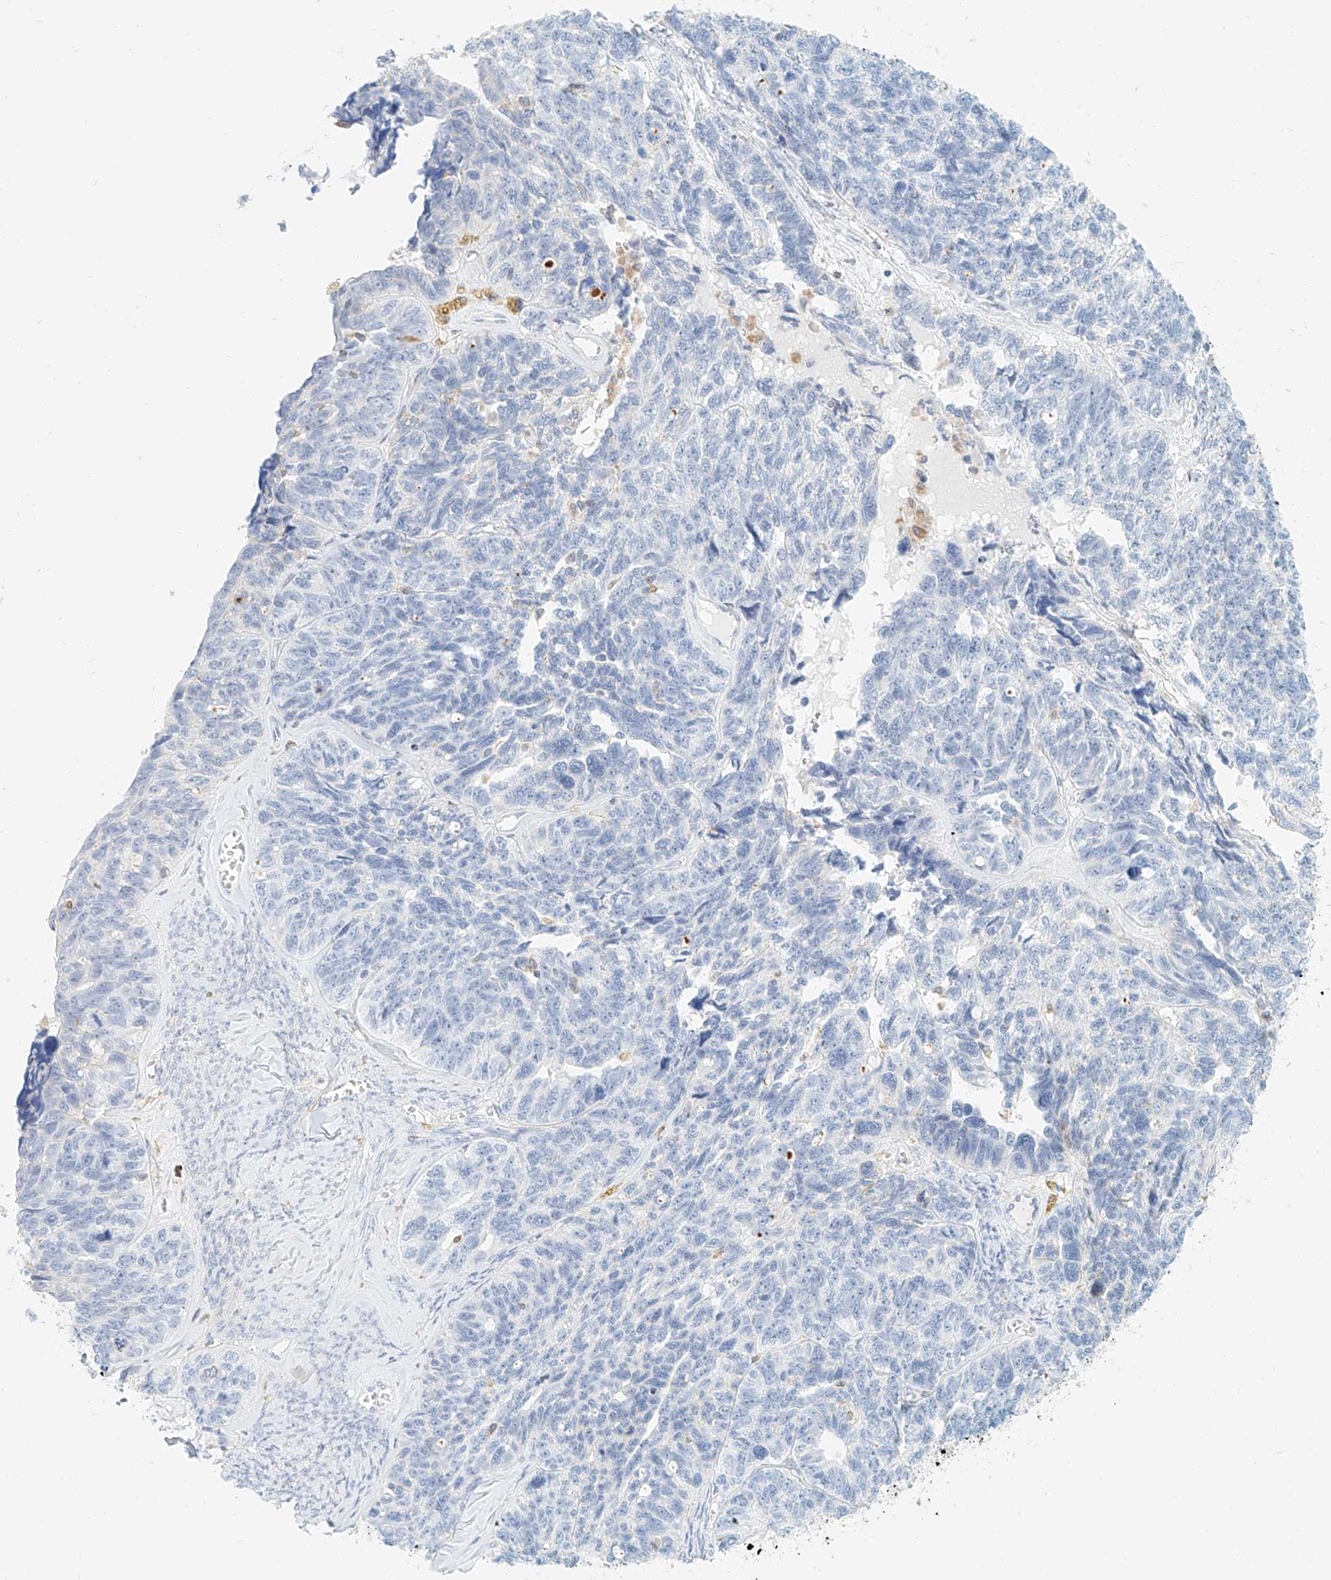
{"staining": {"intensity": "negative", "quantity": "none", "location": "none"}, "tissue": "ovarian cancer", "cell_type": "Tumor cells", "image_type": "cancer", "snomed": [{"axis": "morphology", "description": "Cystadenocarcinoma, serous, NOS"}, {"axis": "topography", "description": "Ovary"}], "caption": "Tumor cells are negative for brown protein staining in serous cystadenocarcinoma (ovarian).", "gene": "DHRS7", "patient": {"sex": "female", "age": 79}}